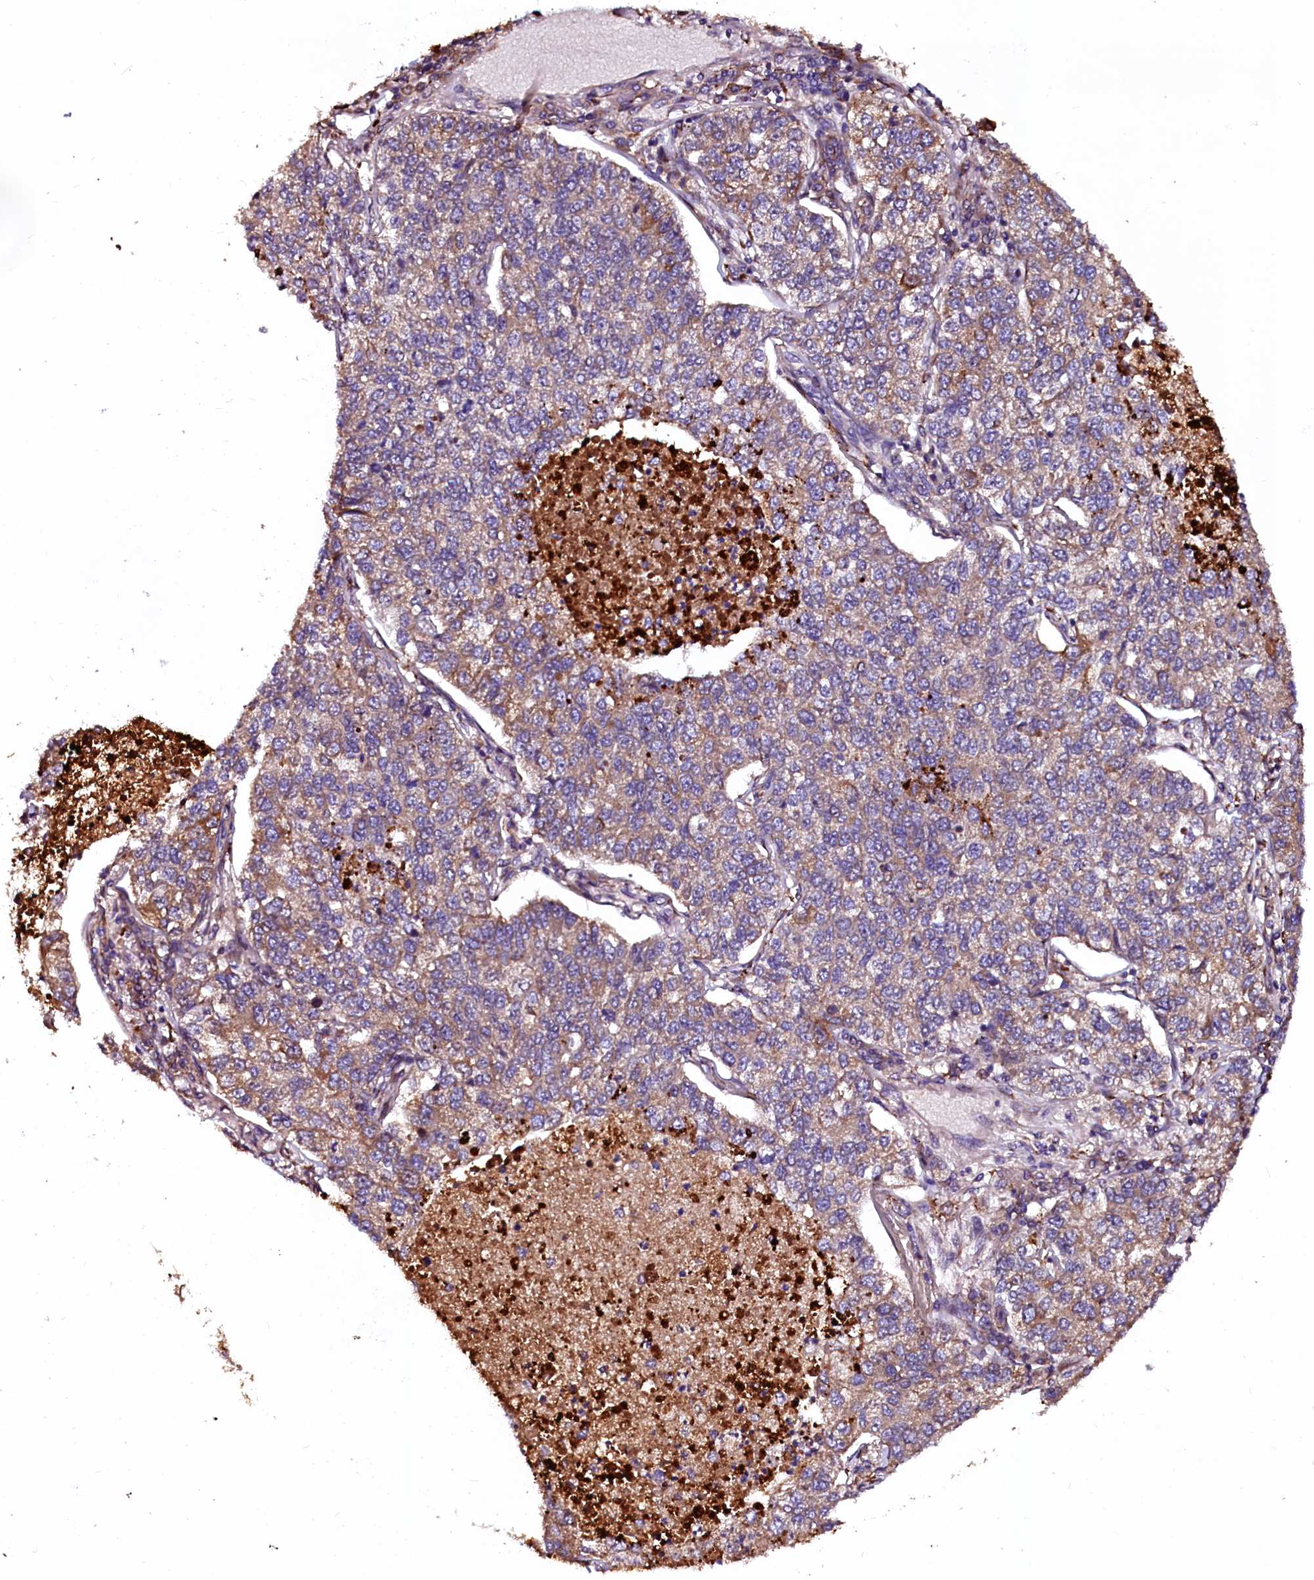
{"staining": {"intensity": "moderate", "quantity": "25%-75%", "location": "cytoplasmic/membranous"}, "tissue": "lung cancer", "cell_type": "Tumor cells", "image_type": "cancer", "snomed": [{"axis": "morphology", "description": "Adenocarcinoma, NOS"}, {"axis": "topography", "description": "Lung"}], "caption": "Immunohistochemistry image of lung adenocarcinoma stained for a protein (brown), which shows medium levels of moderate cytoplasmic/membranous staining in approximately 25%-75% of tumor cells.", "gene": "N4BP1", "patient": {"sex": "male", "age": 49}}